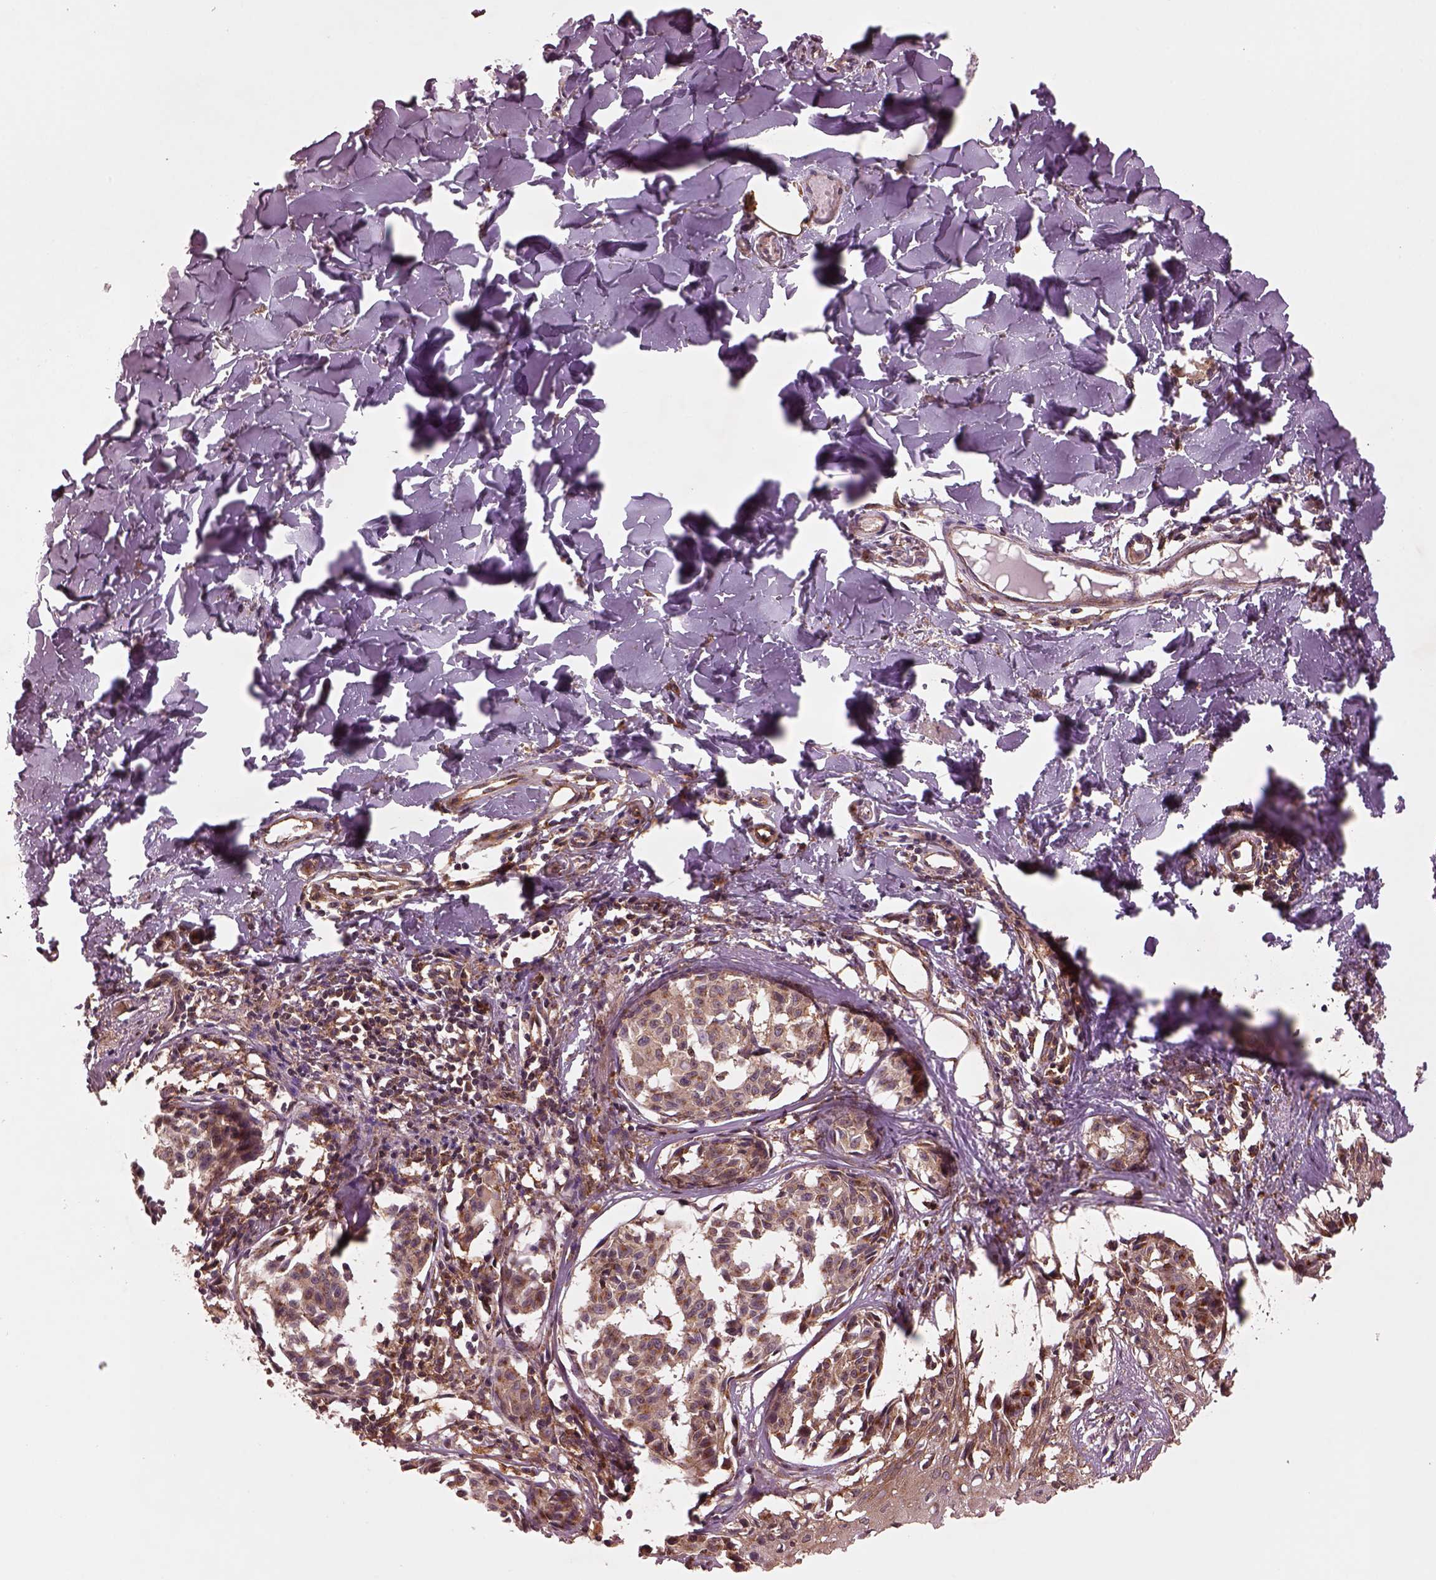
{"staining": {"intensity": "moderate", "quantity": "<25%", "location": "cytoplasmic/membranous"}, "tissue": "melanoma", "cell_type": "Tumor cells", "image_type": "cancer", "snomed": [{"axis": "morphology", "description": "Malignant melanoma, NOS"}, {"axis": "topography", "description": "Skin"}], "caption": "Protein expression analysis of human melanoma reveals moderate cytoplasmic/membranous staining in approximately <25% of tumor cells. (DAB IHC, brown staining for protein, blue staining for nuclei).", "gene": "WASHC2A", "patient": {"sex": "male", "age": 51}}